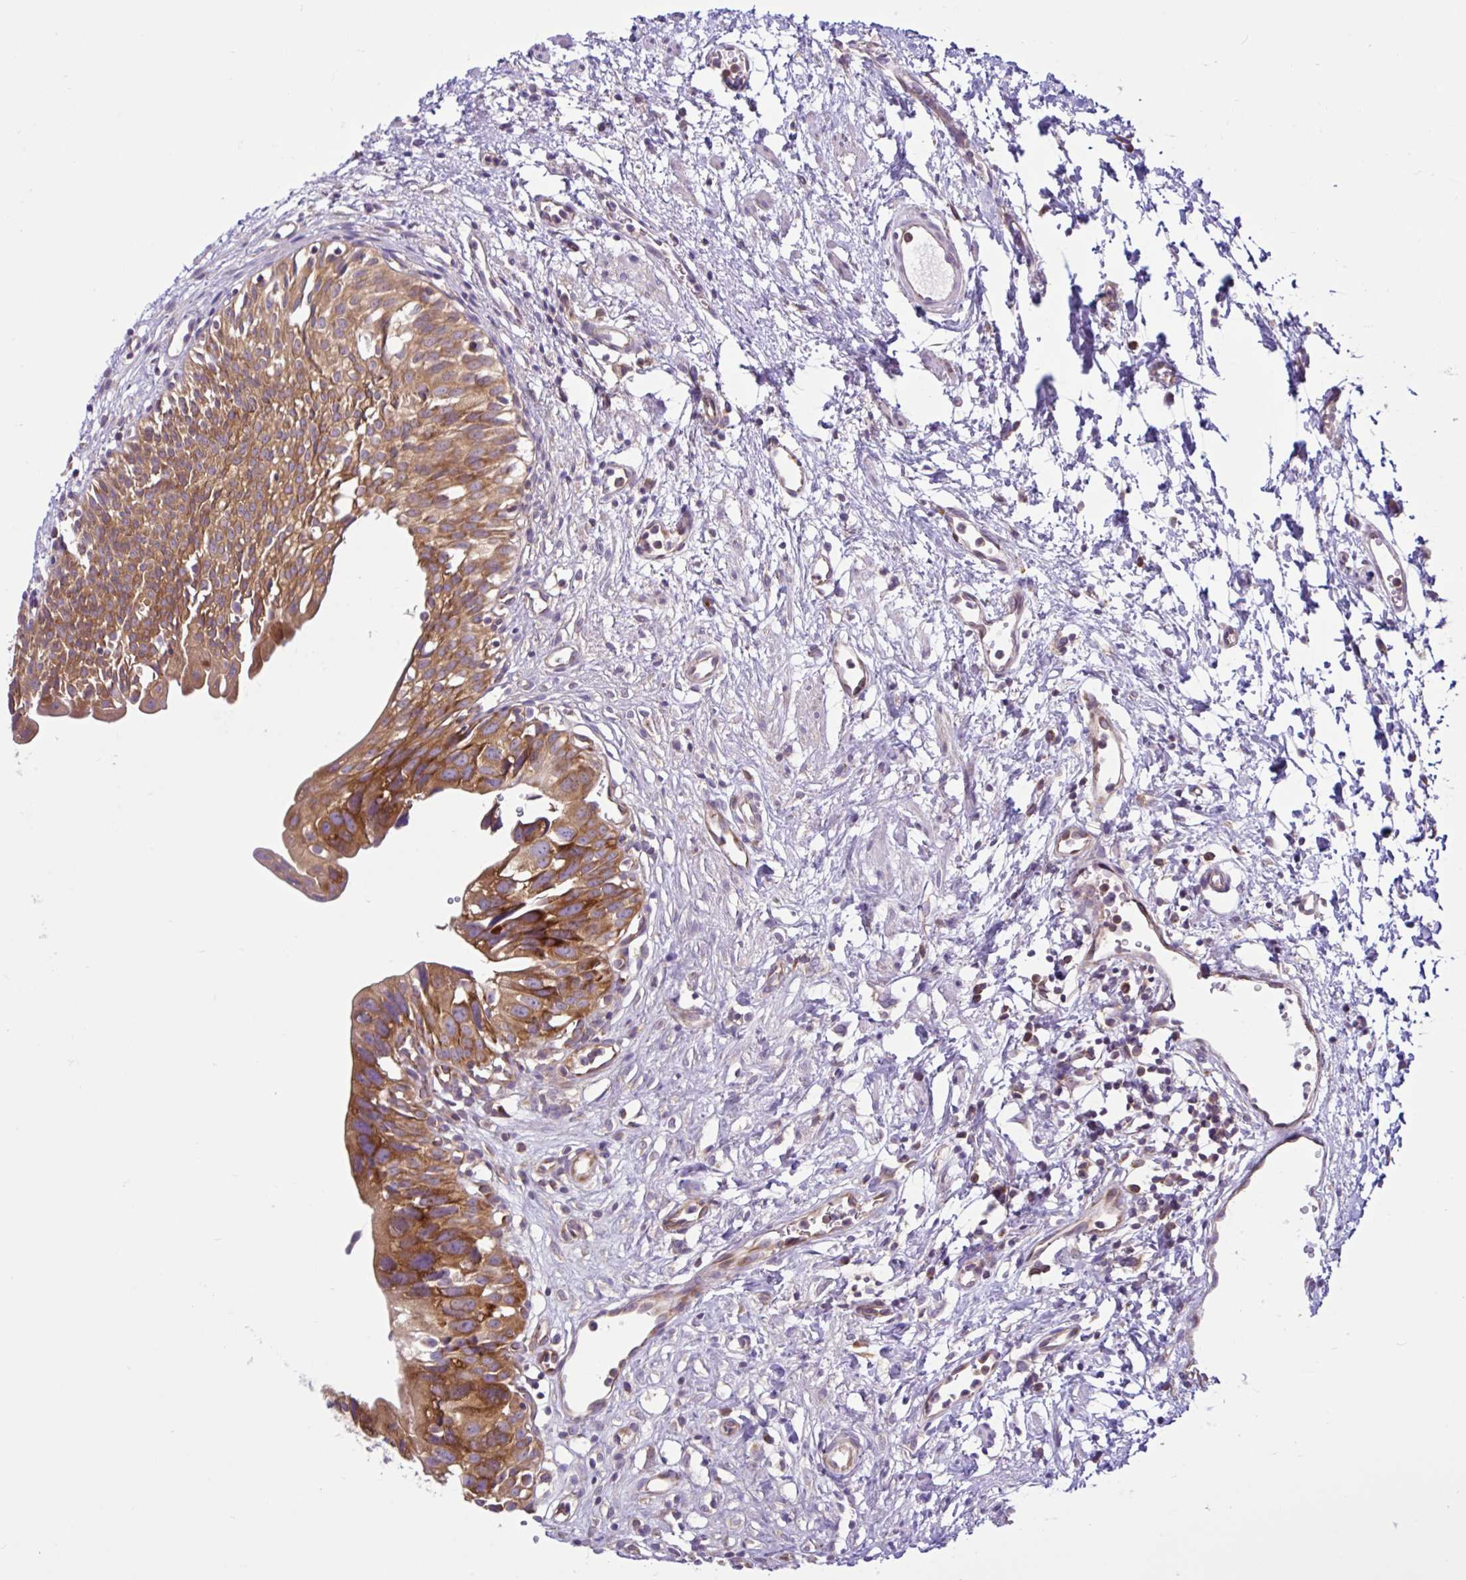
{"staining": {"intensity": "strong", "quantity": ">75%", "location": "cytoplasmic/membranous"}, "tissue": "urinary bladder", "cell_type": "Urothelial cells", "image_type": "normal", "snomed": [{"axis": "morphology", "description": "Normal tissue, NOS"}, {"axis": "topography", "description": "Urinary bladder"}], "caption": "Urinary bladder stained for a protein (brown) displays strong cytoplasmic/membranous positive positivity in about >75% of urothelial cells.", "gene": "LARS1", "patient": {"sex": "male", "age": 51}}